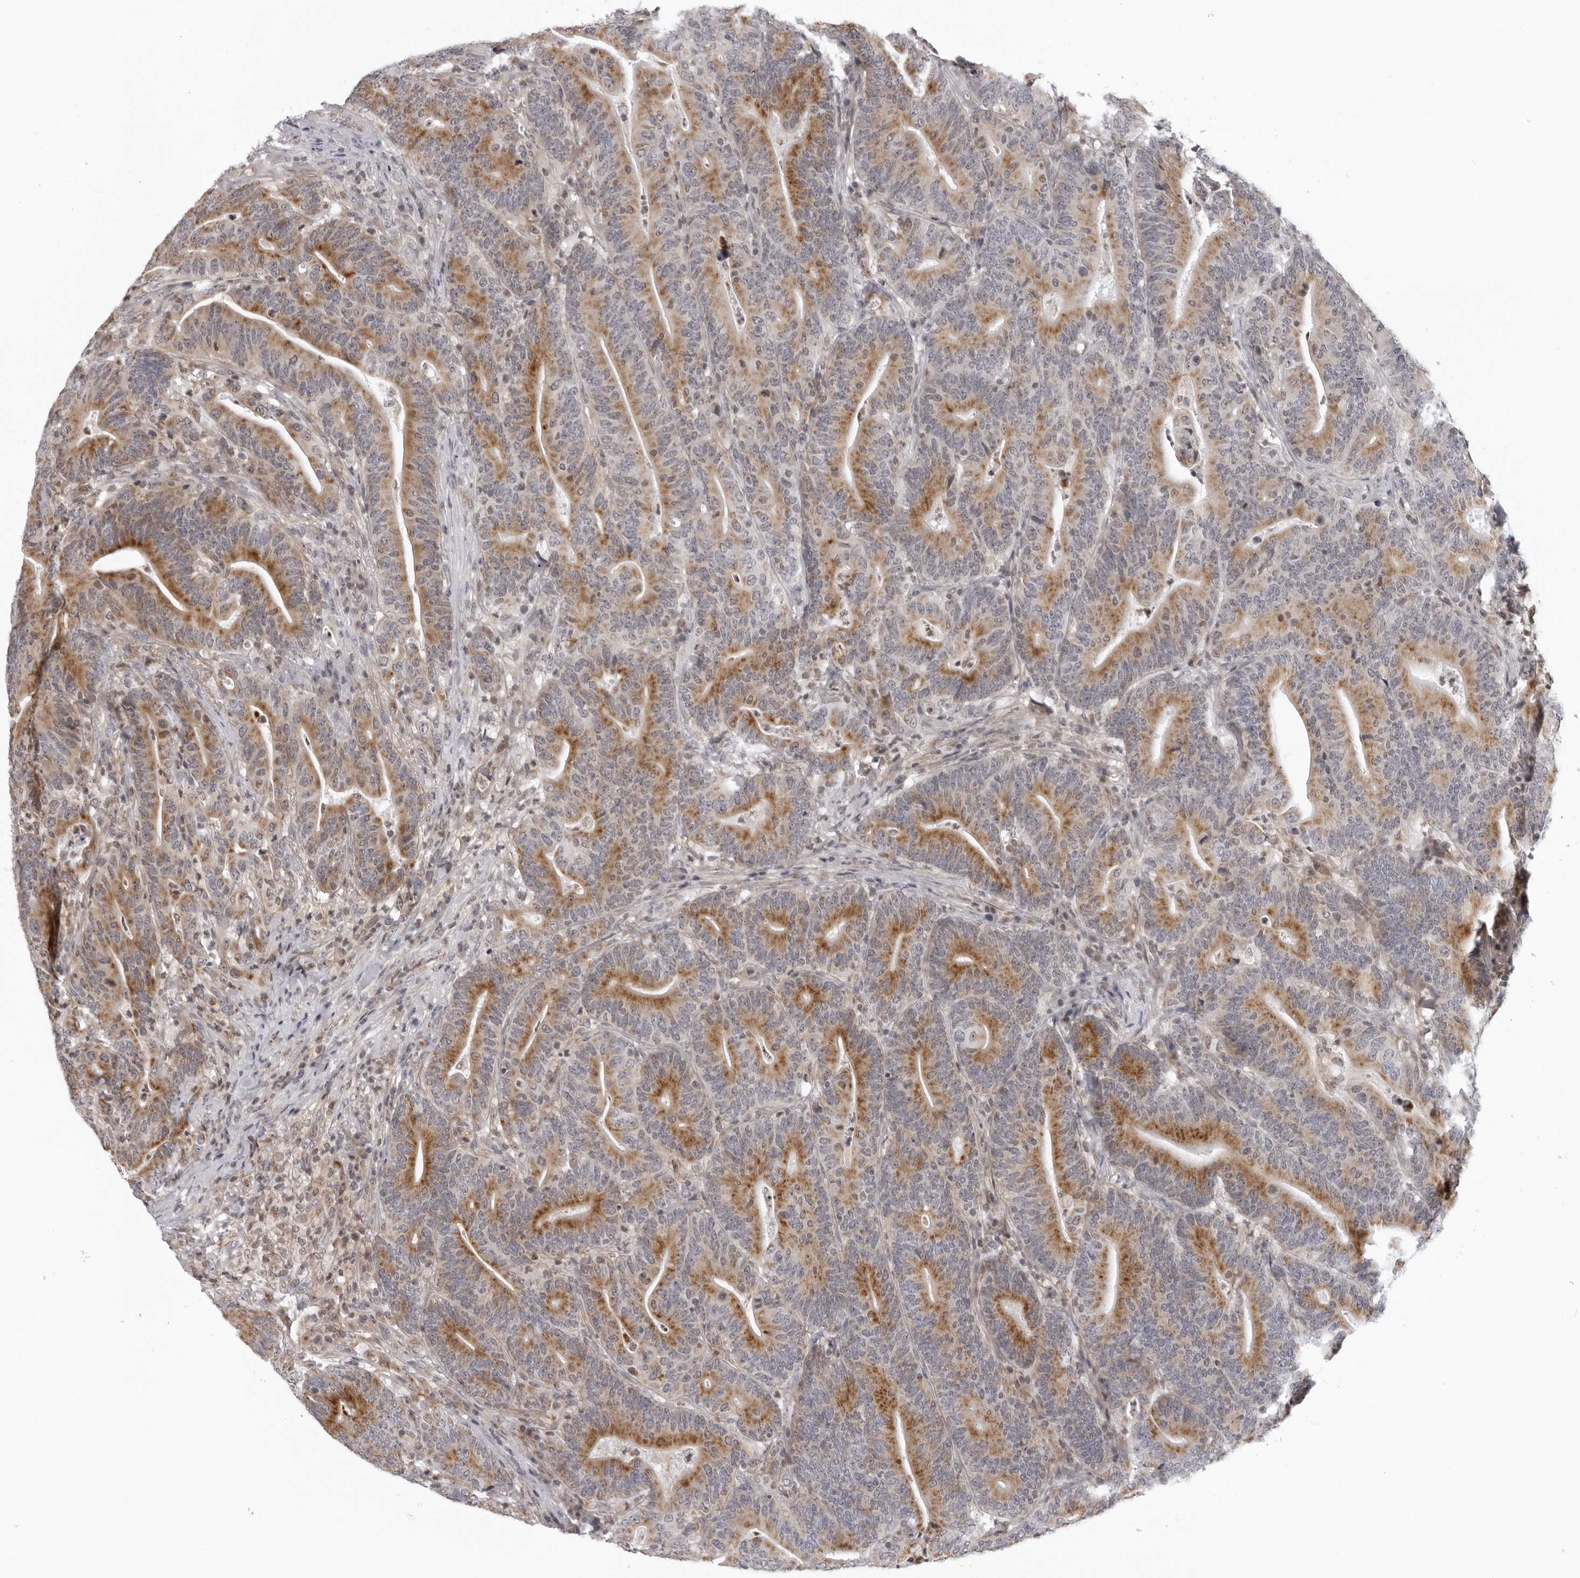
{"staining": {"intensity": "moderate", "quantity": ">75%", "location": "cytoplasmic/membranous"}, "tissue": "colorectal cancer", "cell_type": "Tumor cells", "image_type": "cancer", "snomed": [{"axis": "morphology", "description": "Adenocarcinoma, NOS"}, {"axis": "topography", "description": "Colon"}], "caption": "A brown stain shows moderate cytoplasmic/membranous expression of a protein in adenocarcinoma (colorectal) tumor cells.", "gene": "MRPS15", "patient": {"sex": "female", "age": 66}}